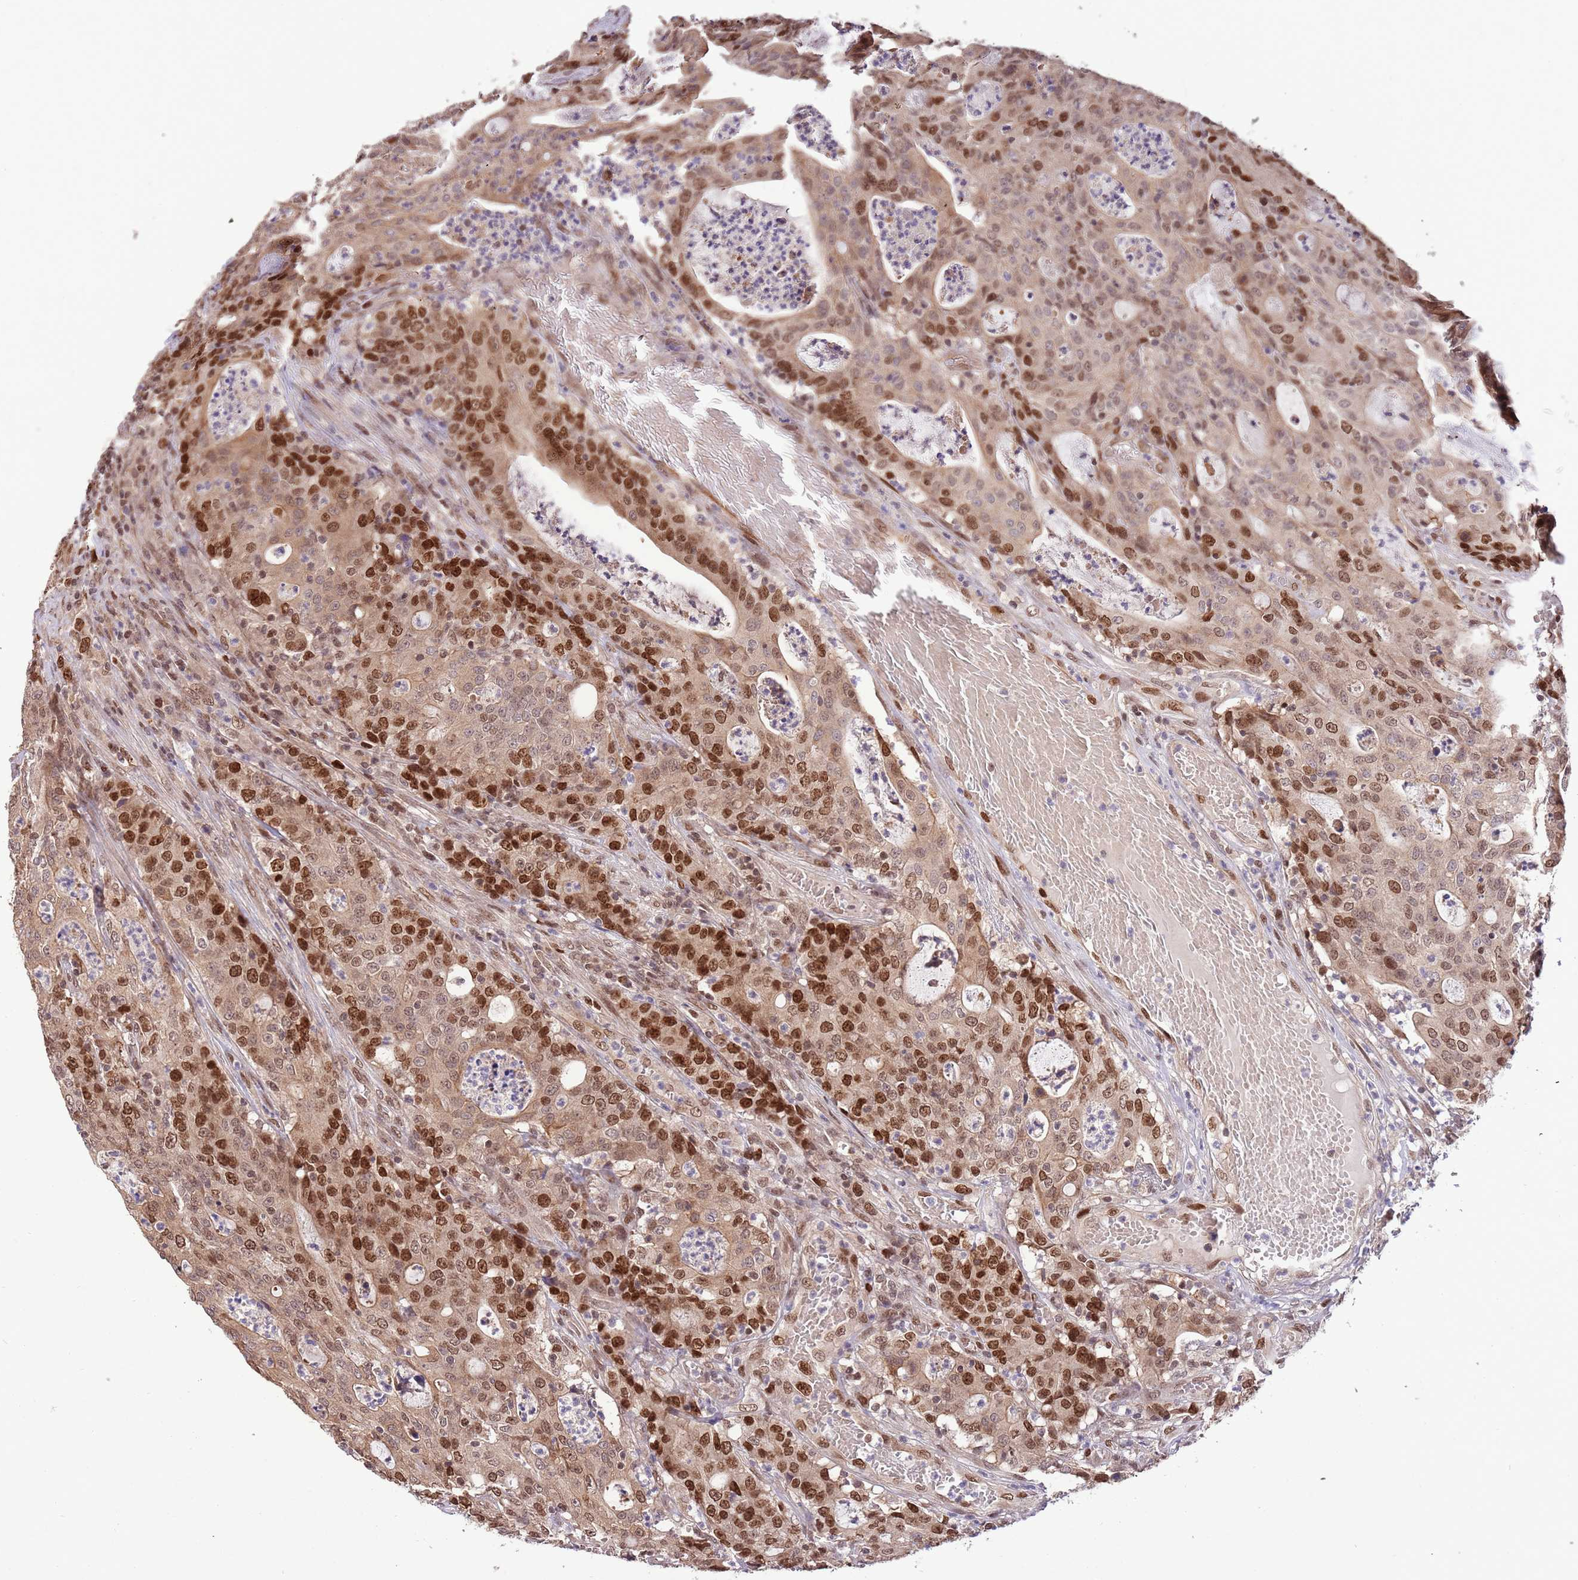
{"staining": {"intensity": "strong", "quantity": "25%-75%", "location": "nuclear"}, "tissue": "colorectal cancer", "cell_type": "Tumor cells", "image_type": "cancer", "snomed": [{"axis": "morphology", "description": "Adenocarcinoma, NOS"}, {"axis": "topography", "description": "Colon"}], "caption": "Protein positivity by IHC reveals strong nuclear positivity in approximately 25%-75% of tumor cells in adenocarcinoma (colorectal).", "gene": "RIF1", "patient": {"sex": "male", "age": 83}}